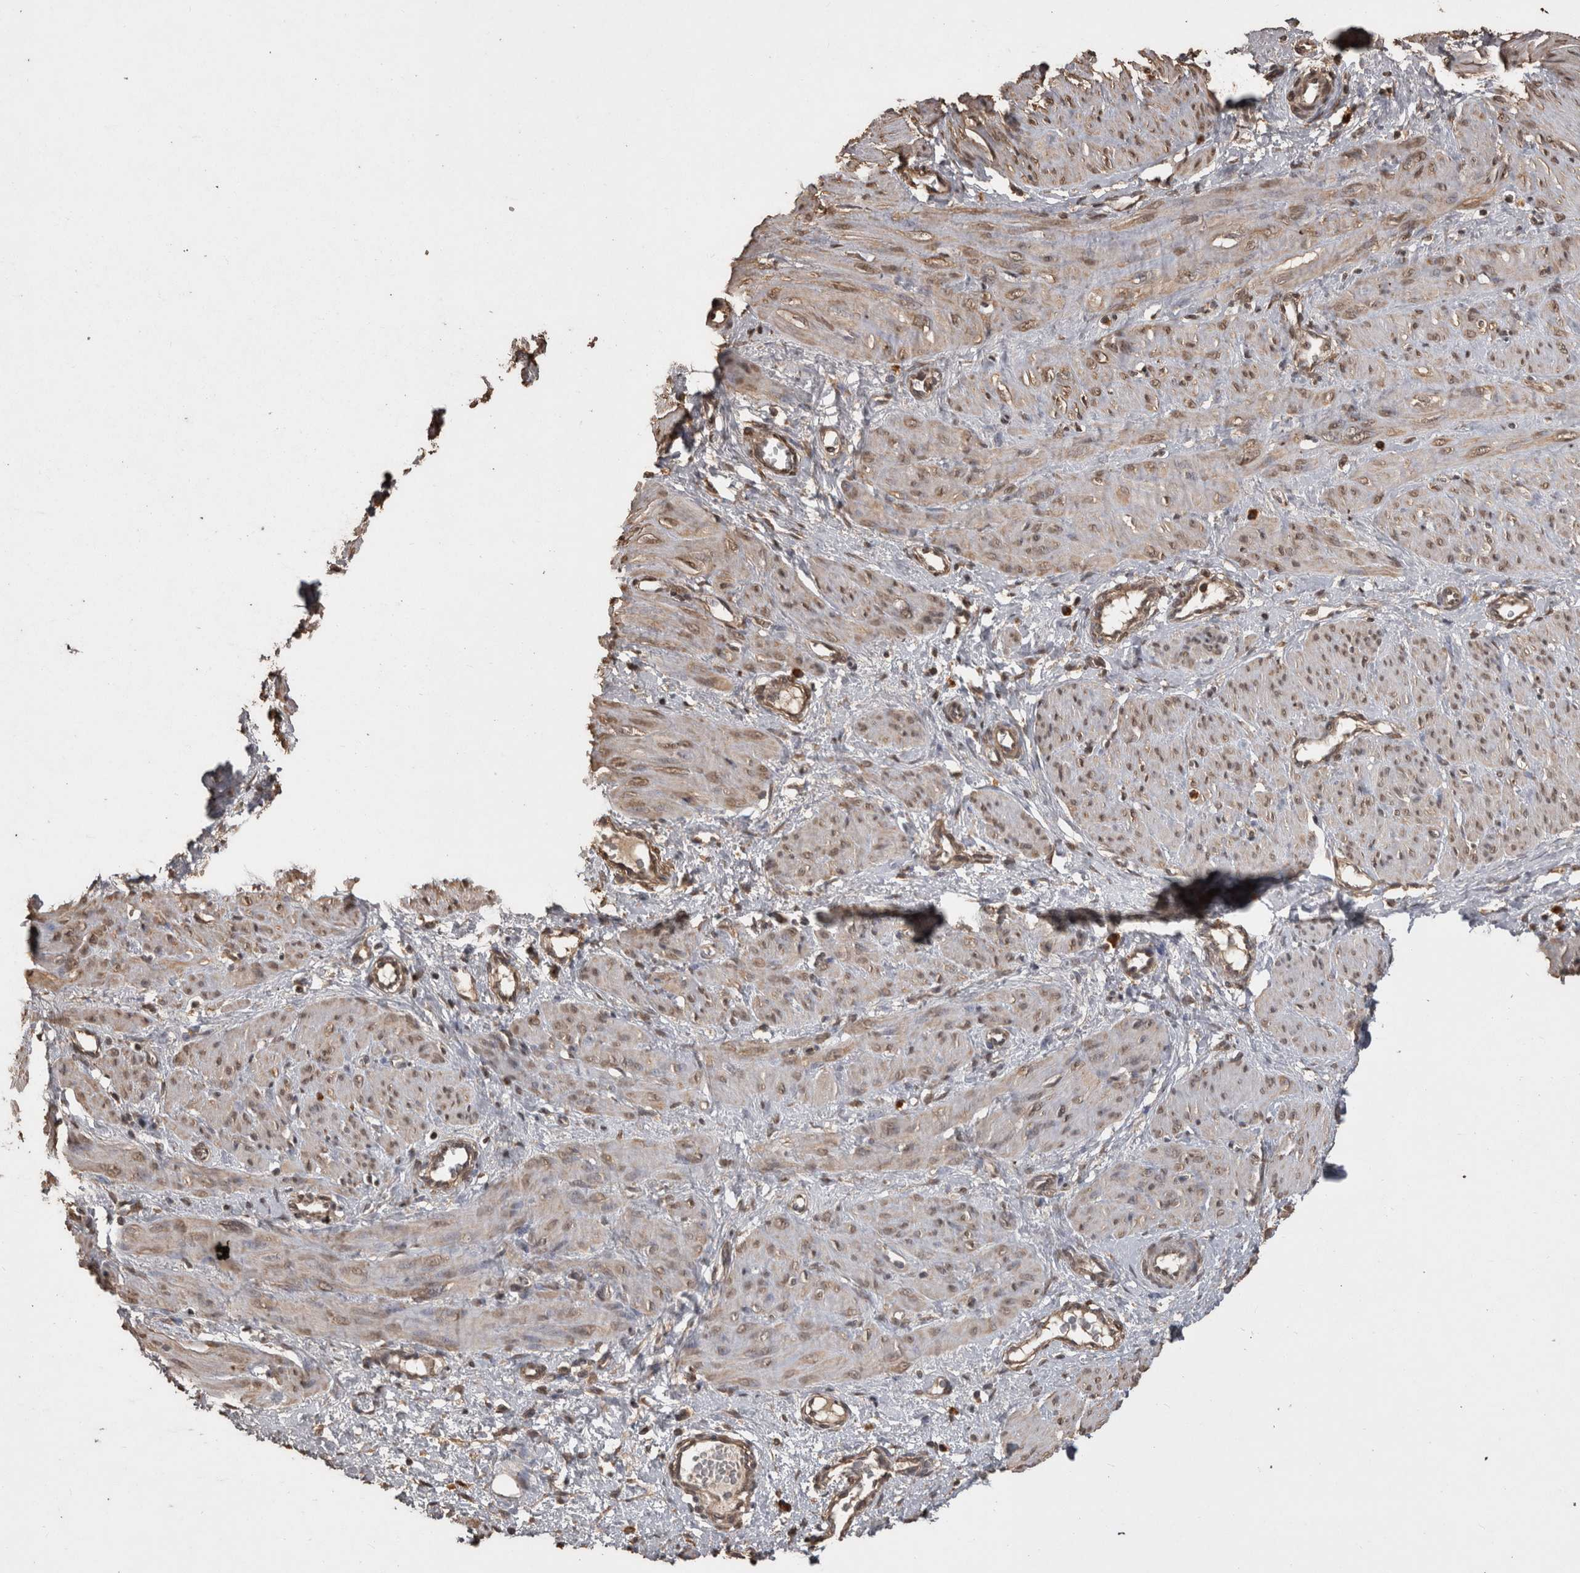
{"staining": {"intensity": "weak", "quantity": "25%-75%", "location": "cytoplasmic/membranous"}, "tissue": "smooth muscle", "cell_type": "Smooth muscle cells", "image_type": "normal", "snomed": [{"axis": "morphology", "description": "Normal tissue, NOS"}, {"axis": "topography", "description": "Endometrium"}], "caption": "Smooth muscle cells exhibit low levels of weak cytoplasmic/membranous positivity in about 25%-75% of cells in normal human smooth muscle. The staining was performed using DAB (3,3'-diaminobenzidine), with brown indicating positive protein expression. Nuclei are stained blue with hematoxylin.", "gene": "SOCS5", "patient": {"sex": "female", "age": 33}}